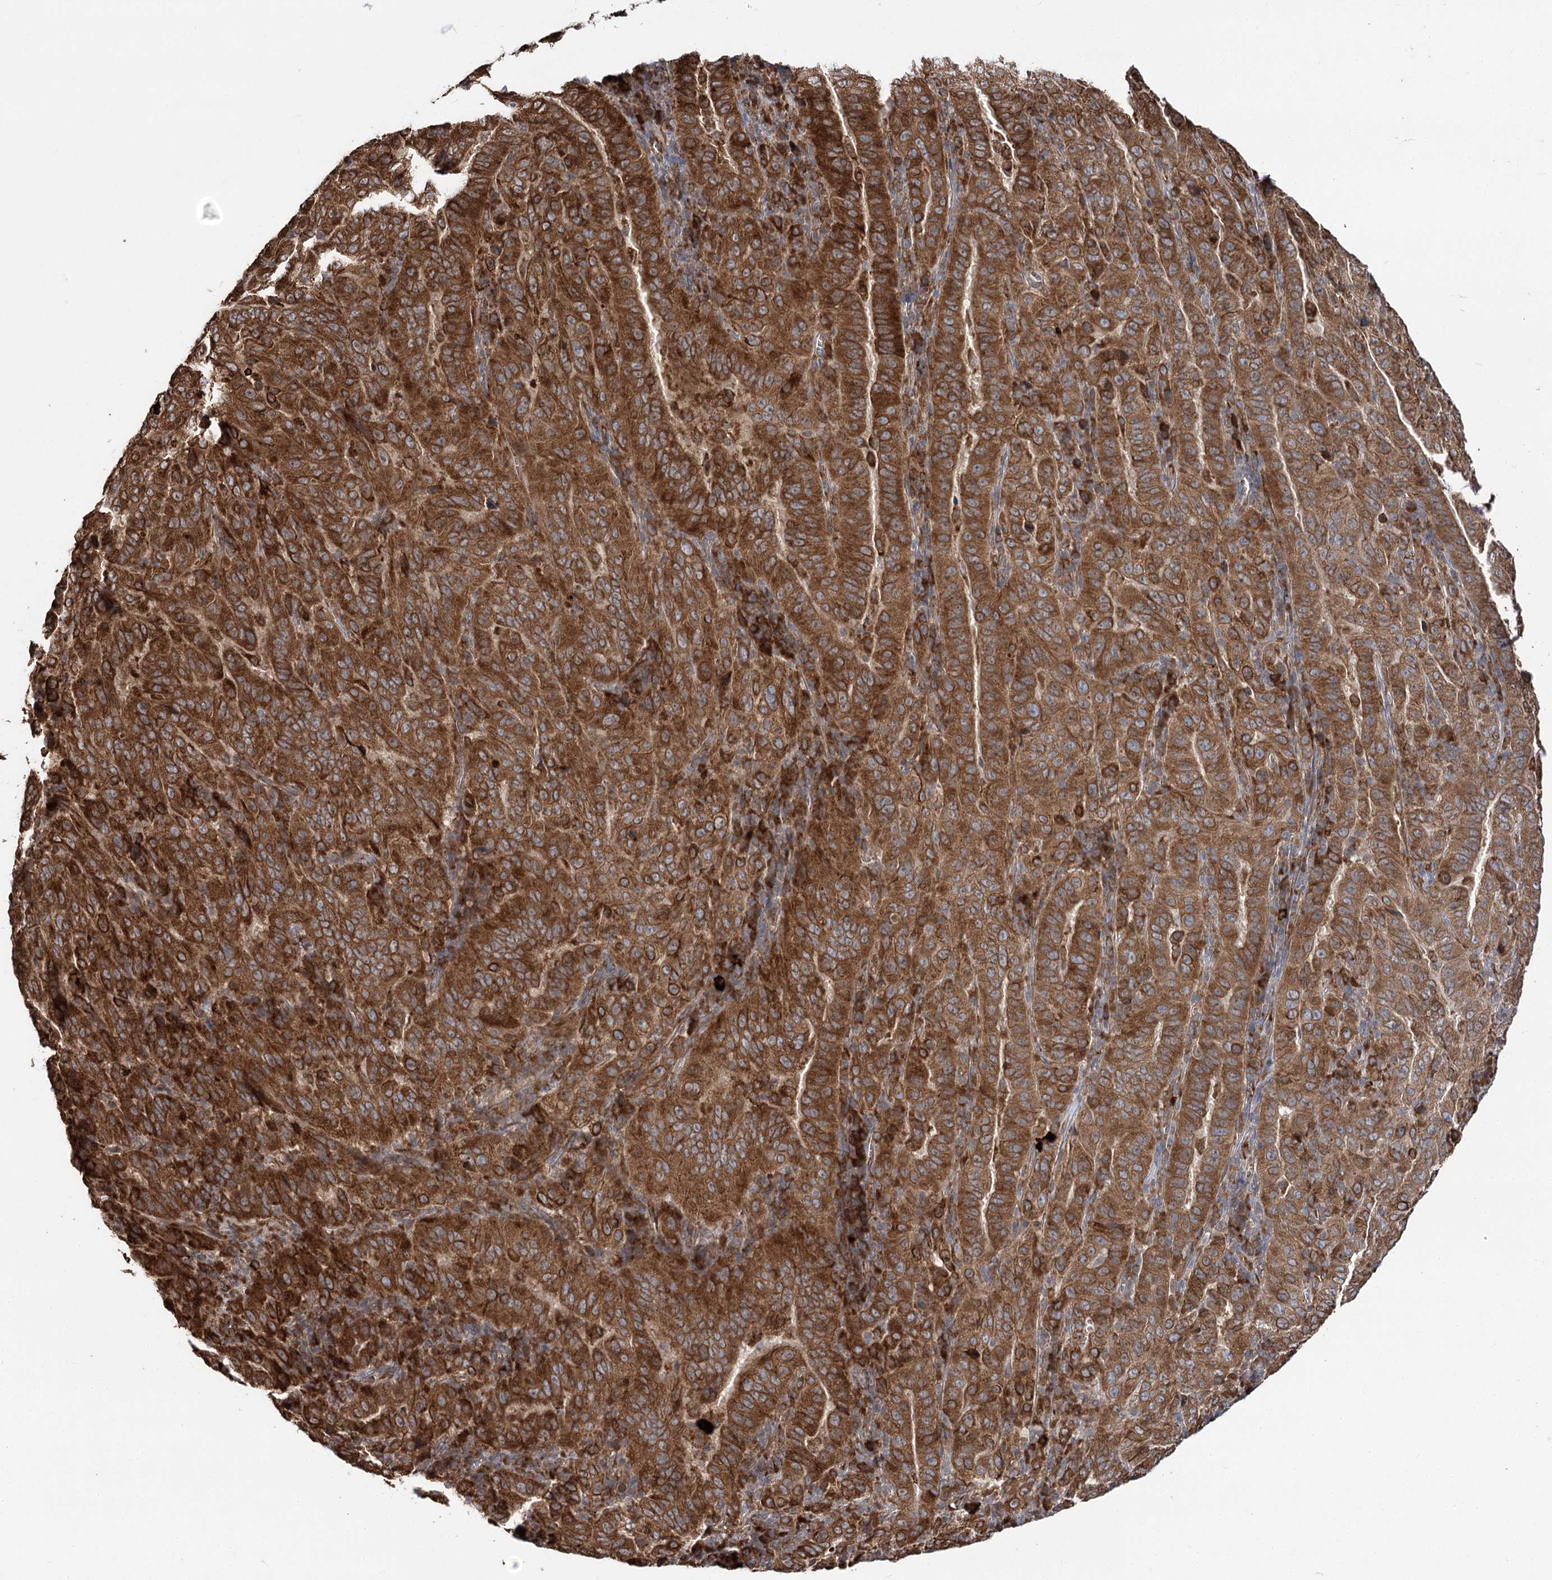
{"staining": {"intensity": "strong", "quantity": ">75%", "location": "cytoplasmic/membranous"}, "tissue": "pancreatic cancer", "cell_type": "Tumor cells", "image_type": "cancer", "snomed": [{"axis": "morphology", "description": "Adenocarcinoma, NOS"}, {"axis": "topography", "description": "Pancreas"}], "caption": "Adenocarcinoma (pancreatic) stained with DAB (3,3'-diaminobenzidine) immunohistochemistry (IHC) displays high levels of strong cytoplasmic/membranous staining in about >75% of tumor cells. (DAB (3,3'-diaminobenzidine) IHC with brightfield microscopy, high magnification).", "gene": "DNAJB14", "patient": {"sex": "male", "age": 63}}